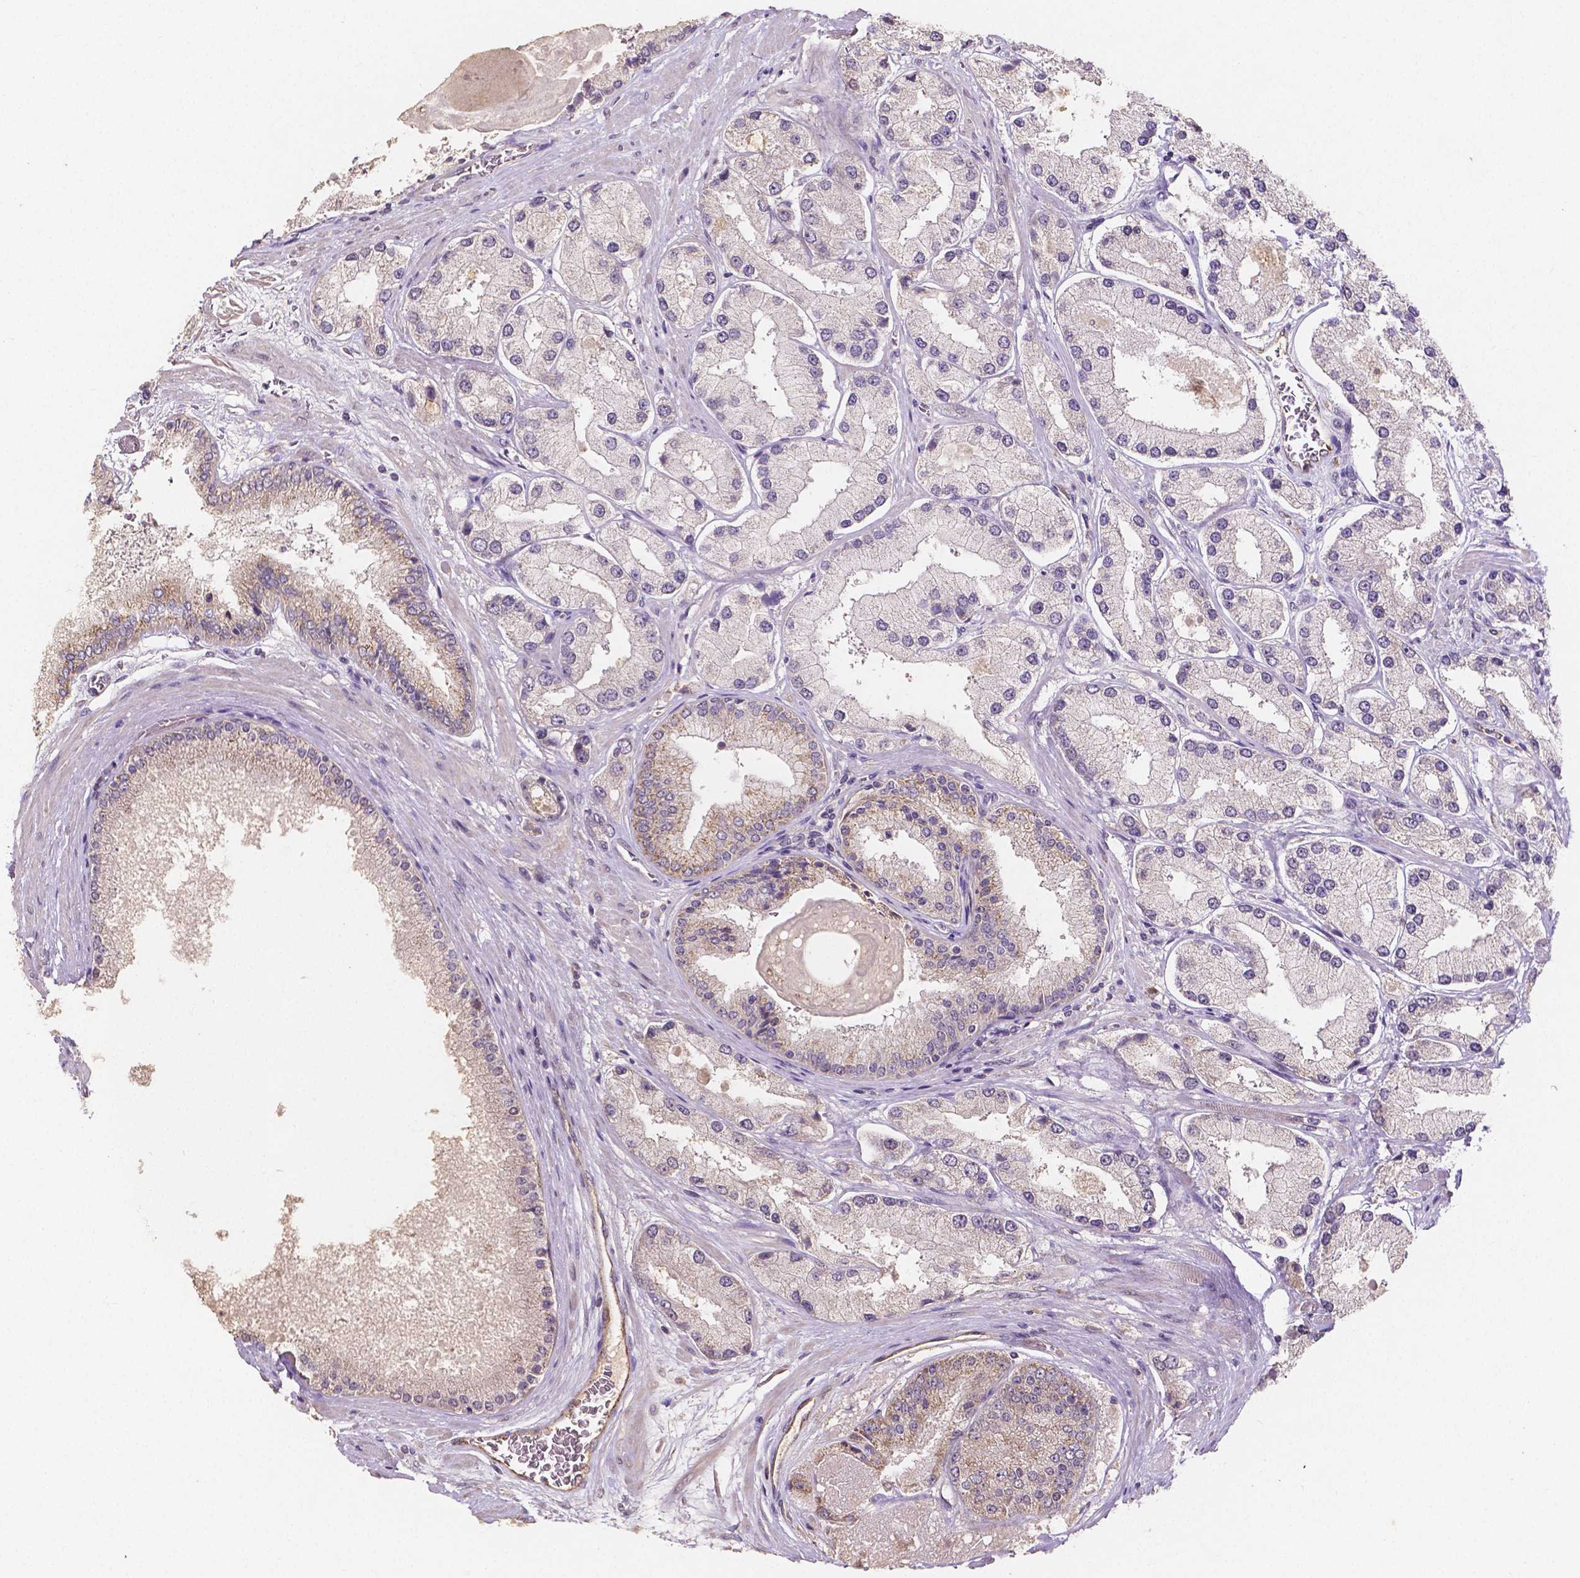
{"staining": {"intensity": "weak", "quantity": "<25%", "location": "cytoplasmic/membranous"}, "tissue": "prostate cancer", "cell_type": "Tumor cells", "image_type": "cancer", "snomed": [{"axis": "morphology", "description": "Adenocarcinoma, High grade"}, {"axis": "topography", "description": "Prostate"}], "caption": "Immunohistochemistry image of prostate cancer (adenocarcinoma (high-grade)) stained for a protein (brown), which exhibits no positivity in tumor cells. (DAB (3,3'-diaminobenzidine) immunohistochemistry (IHC) visualized using brightfield microscopy, high magnification).", "gene": "ELAVL2", "patient": {"sex": "male", "age": 67}}